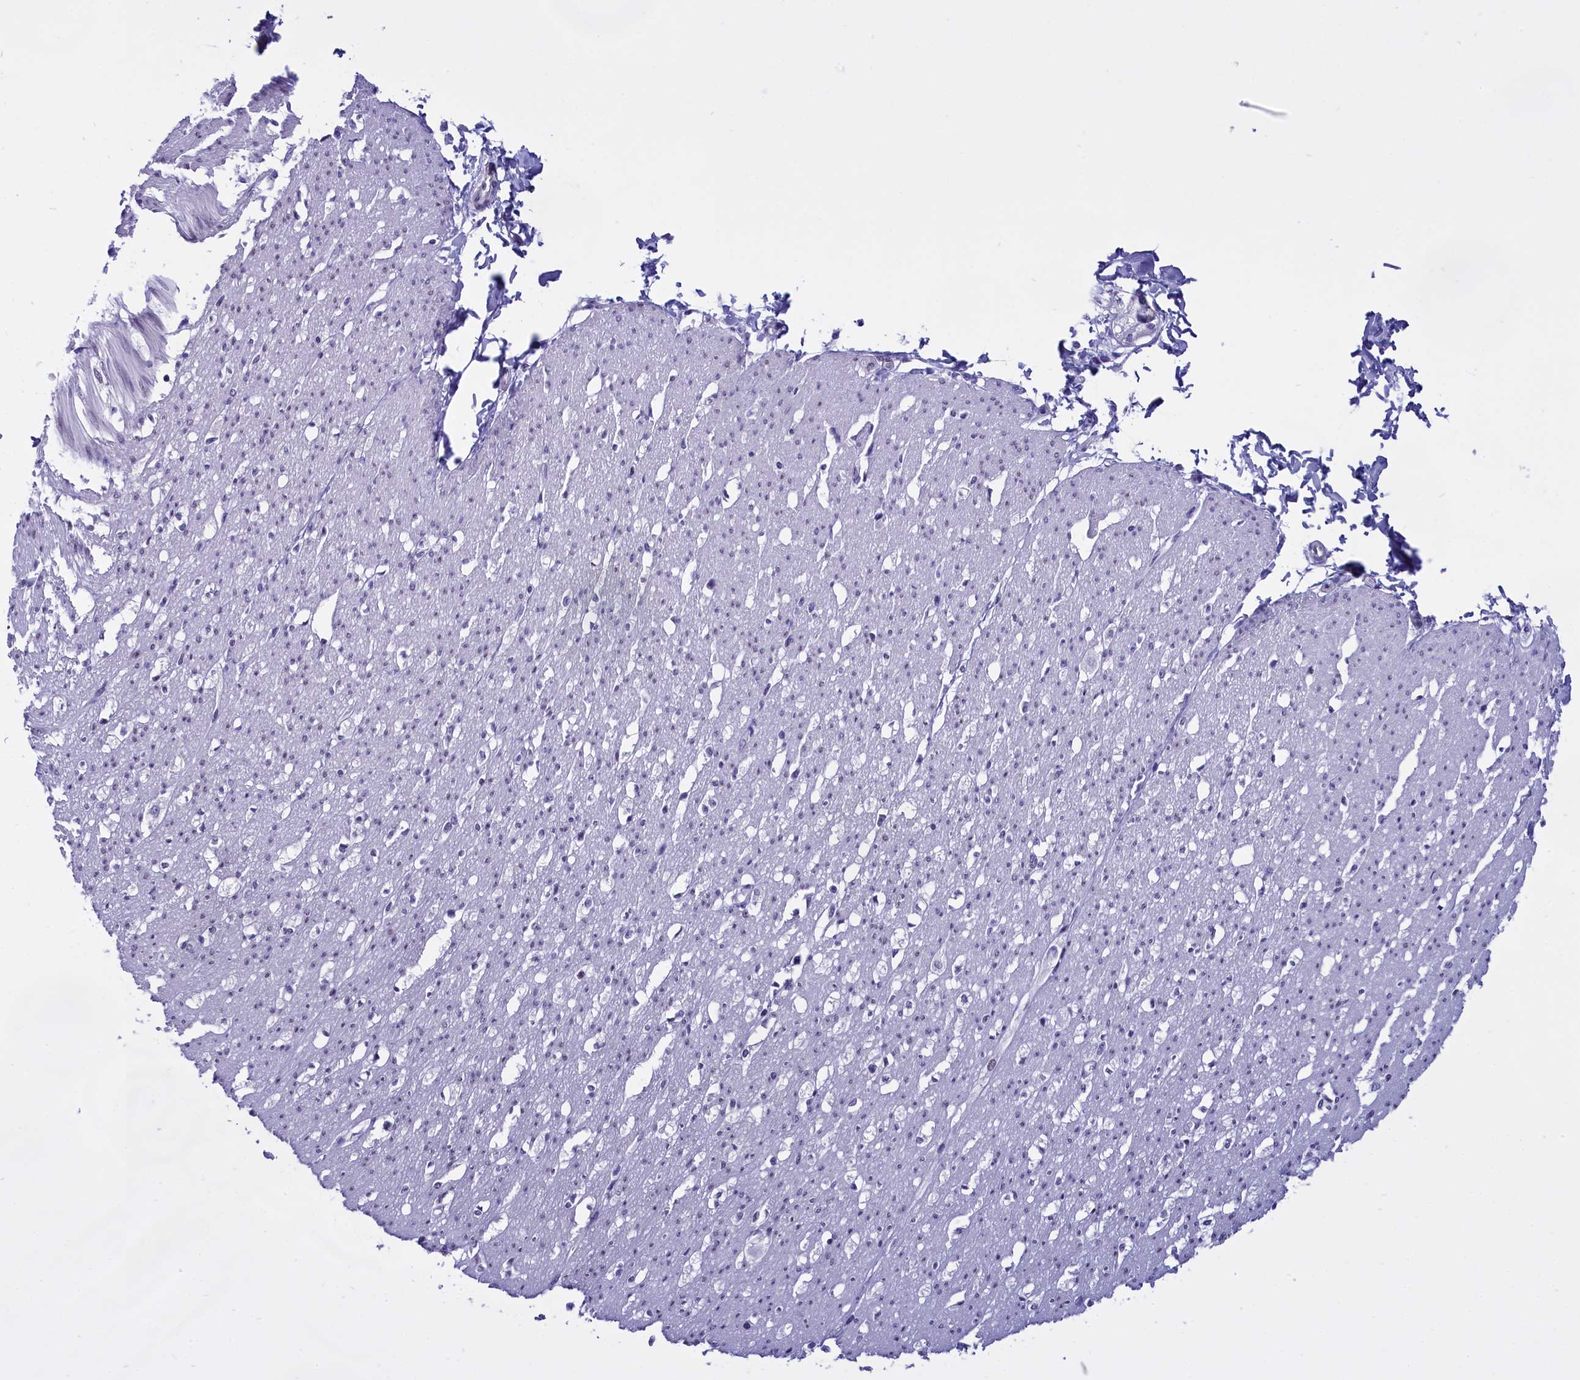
{"staining": {"intensity": "moderate", "quantity": "25%-75%", "location": "nuclear"}, "tissue": "smooth muscle", "cell_type": "Smooth muscle cells", "image_type": "normal", "snomed": [{"axis": "morphology", "description": "Normal tissue, NOS"}, {"axis": "morphology", "description": "Adenocarcinoma, NOS"}, {"axis": "topography", "description": "Colon"}, {"axis": "topography", "description": "Peripheral nerve tissue"}], "caption": "Protein analysis of normal smooth muscle shows moderate nuclear positivity in about 25%-75% of smooth muscle cells.", "gene": "SPIRE2", "patient": {"sex": "male", "age": 14}}